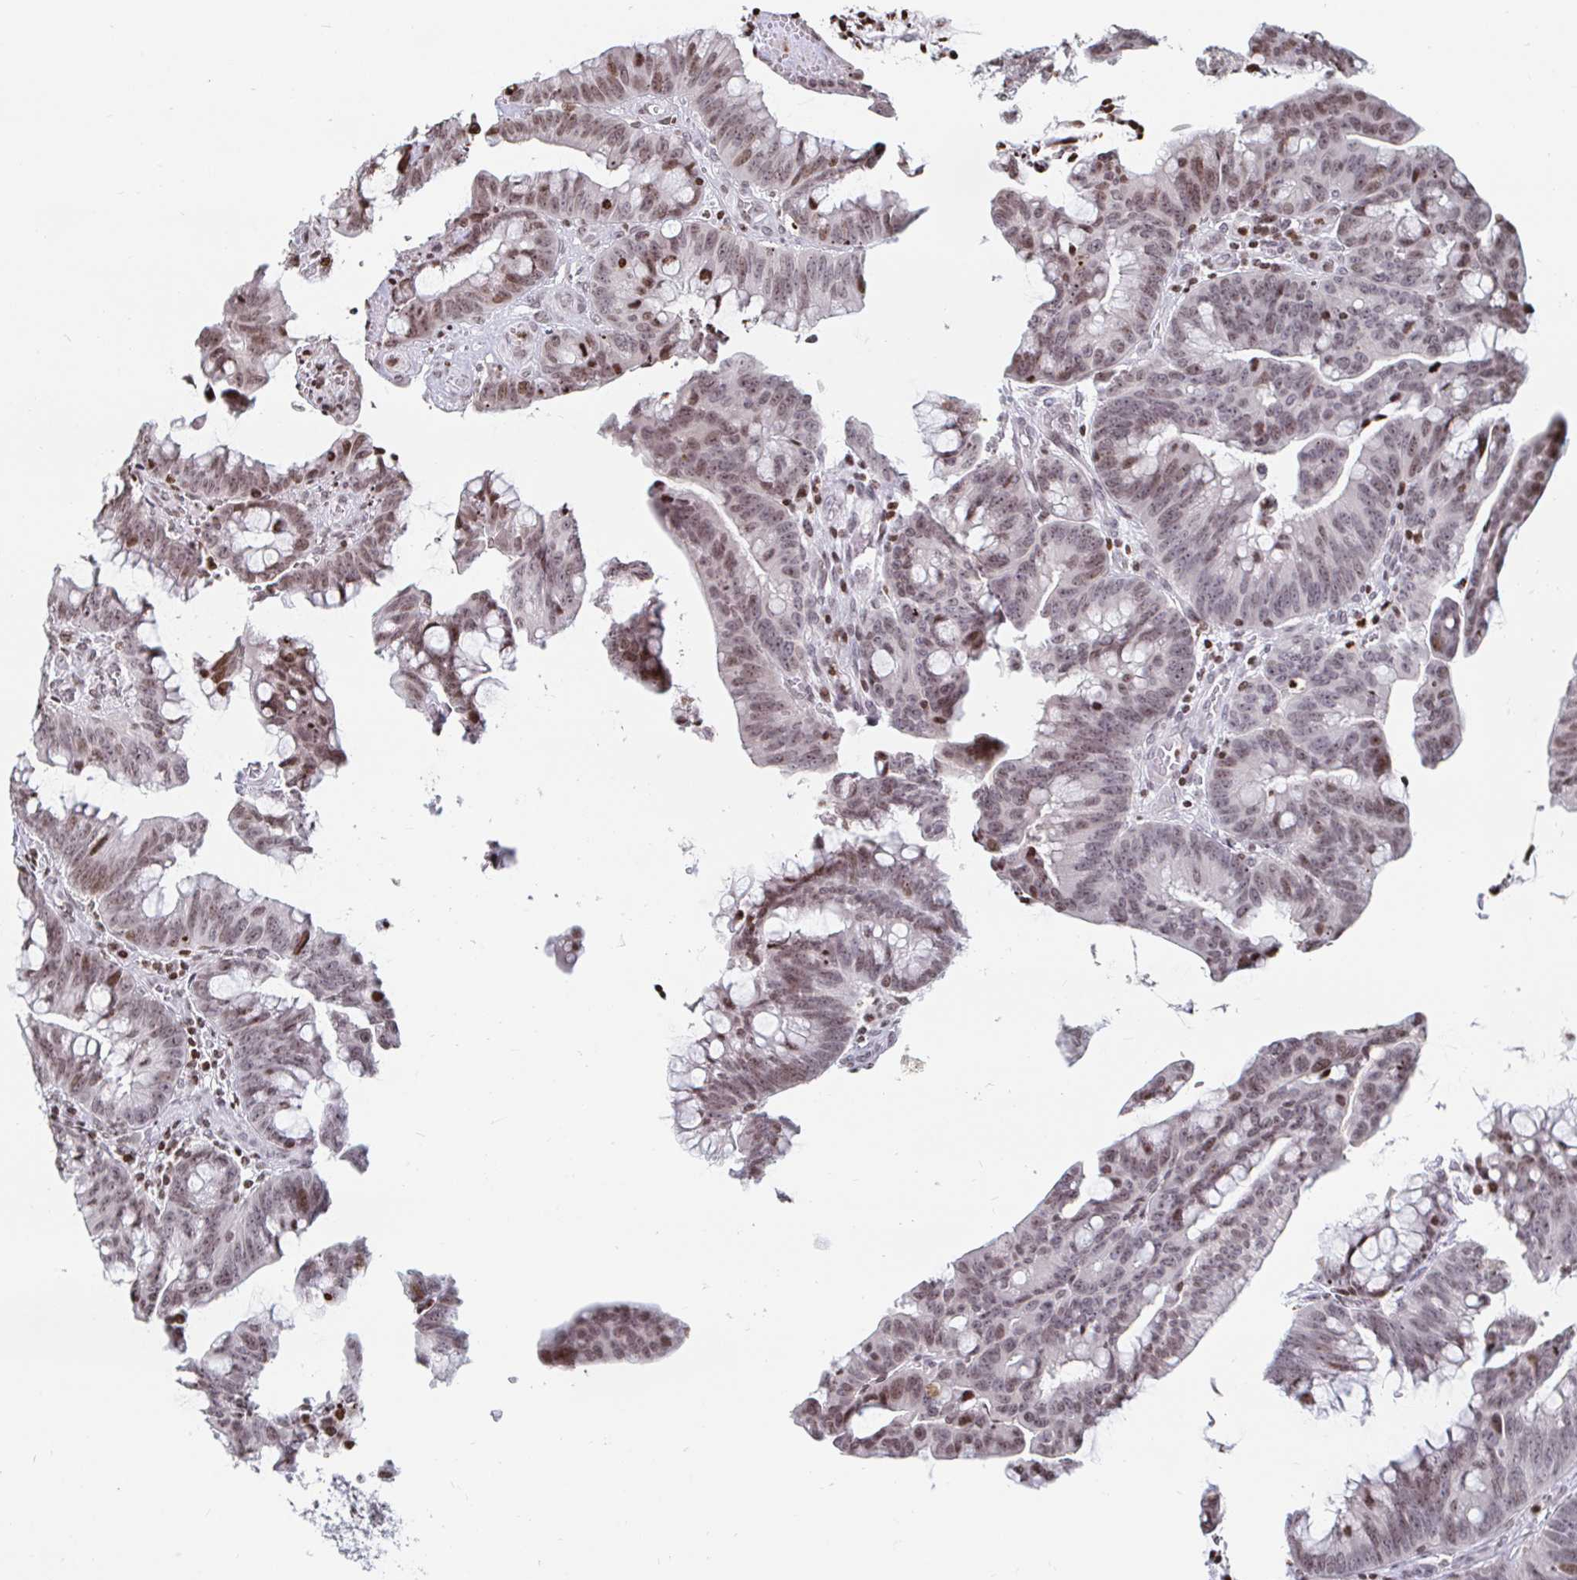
{"staining": {"intensity": "weak", "quantity": ">75%", "location": "nuclear"}, "tissue": "colorectal cancer", "cell_type": "Tumor cells", "image_type": "cancer", "snomed": [{"axis": "morphology", "description": "Adenocarcinoma, NOS"}, {"axis": "topography", "description": "Colon"}], "caption": "IHC photomicrograph of neoplastic tissue: adenocarcinoma (colorectal) stained using immunohistochemistry (IHC) shows low levels of weak protein expression localized specifically in the nuclear of tumor cells, appearing as a nuclear brown color.", "gene": "HOXC10", "patient": {"sex": "male", "age": 62}}